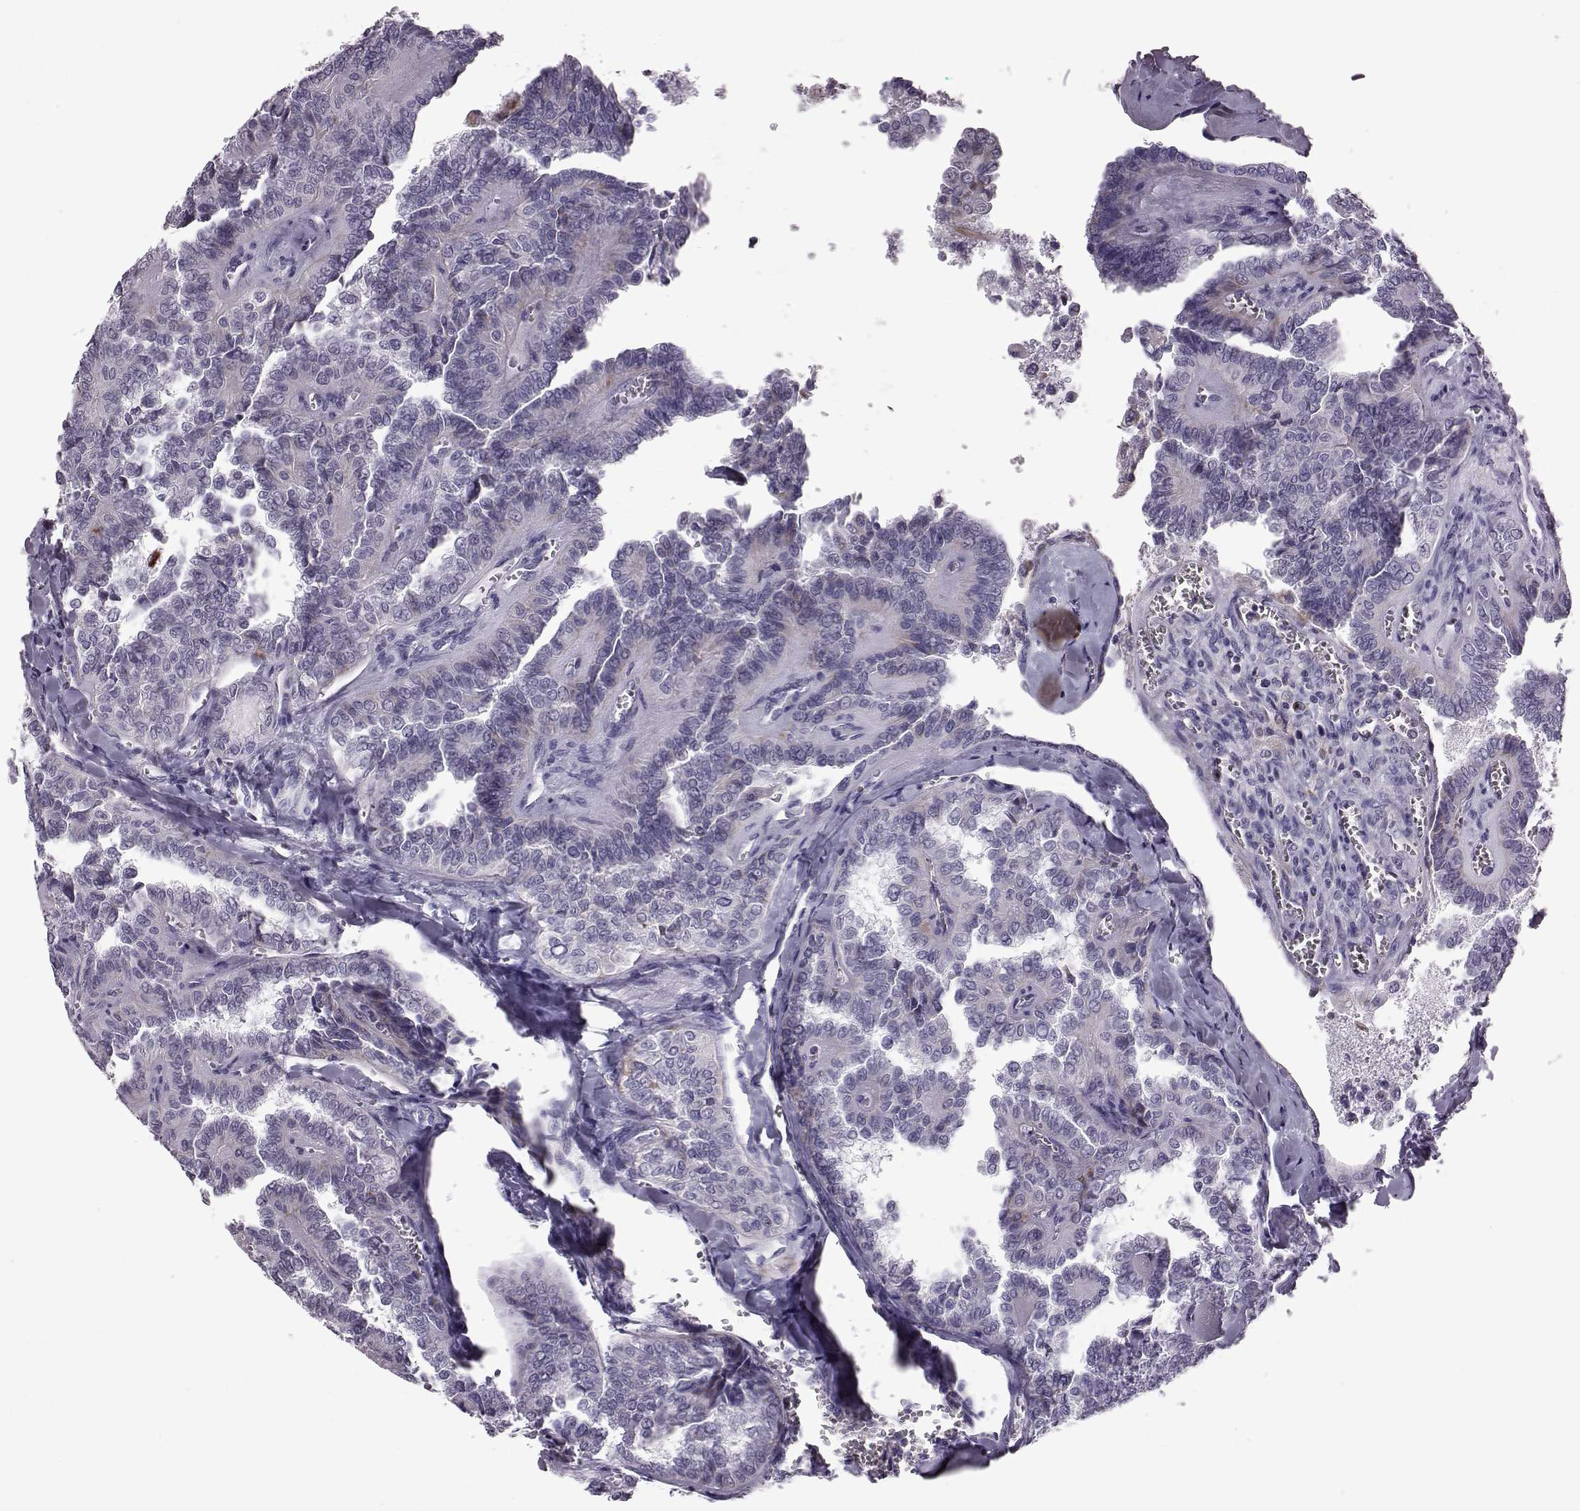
{"staining": {"intensity": "negative", "quantity": "none", "location": "none"}, "tissue": "thyroid cancer", "cell_type": "Tumor cells", "image_type": "cancer", "snomed": [{"axis": "morphology", "description": "Papillary adenocarcinoma, NOS"}, {"axis": "topography", "description": "Thyroid gland"}], "caption": "Tumor cells are negative for brown protein staining in thyroid cancer (papillary adenocarcinoma).", "gene": "RIMS2", "patient": {"sex": "female", "age": 41}}